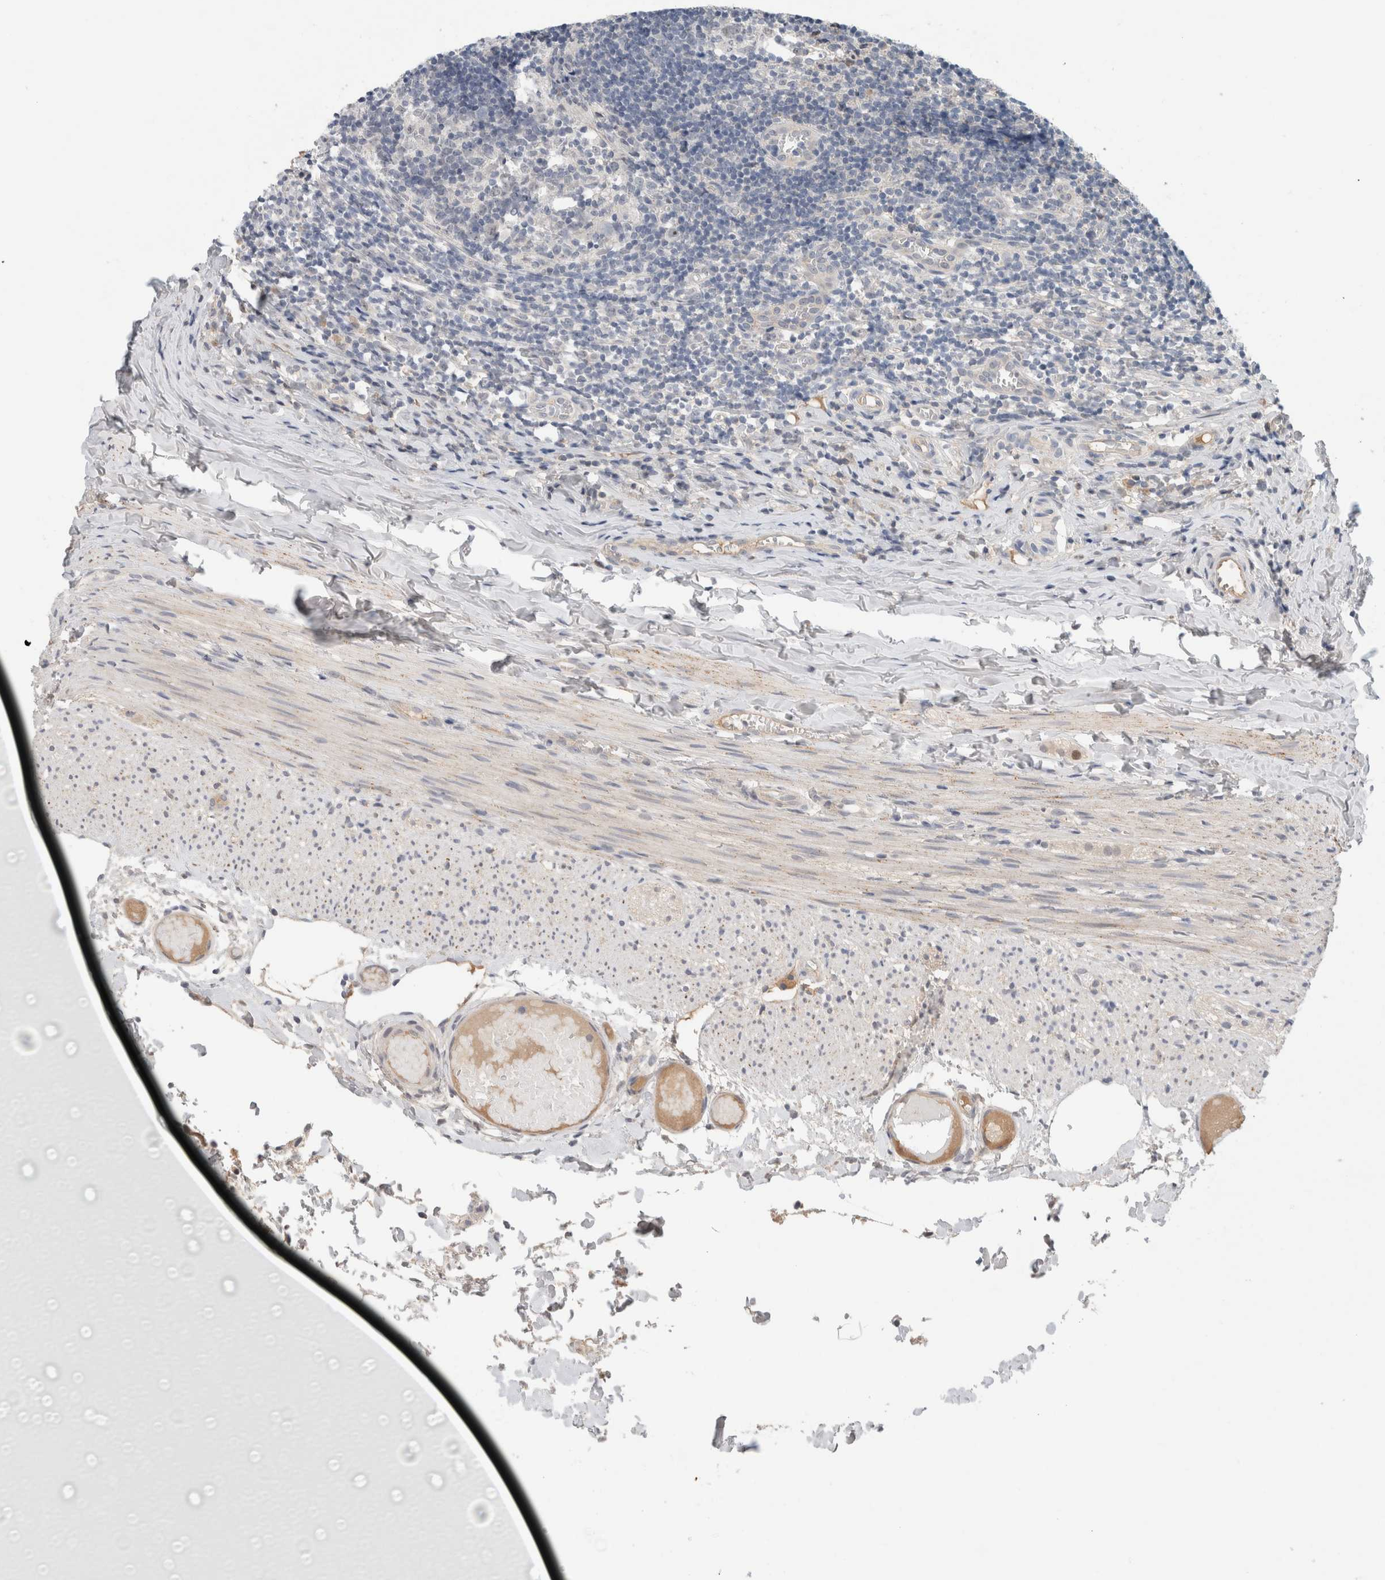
{"staining": {"intensity": "strong", "quantity": "25%-75%", "location": "cytoplasmic/membranous"}, "tissue": "appendix", "cell_type": "Glandular cells", "image_type": "normal", "snomed": [{"axis": "morphology", "description": "Normal tissue, NOS"}, {"axis": "topography", "description": "Appendix"}], "caption": "This histopathology image reveals immunohistochemistry (IHC) staining of benign appendix, with high strong cytoplasmic/membranous staining in about 25%-75% of glandular cells.", "gene": "HCN3", "patient": {"sex": "male", "age": 8}}